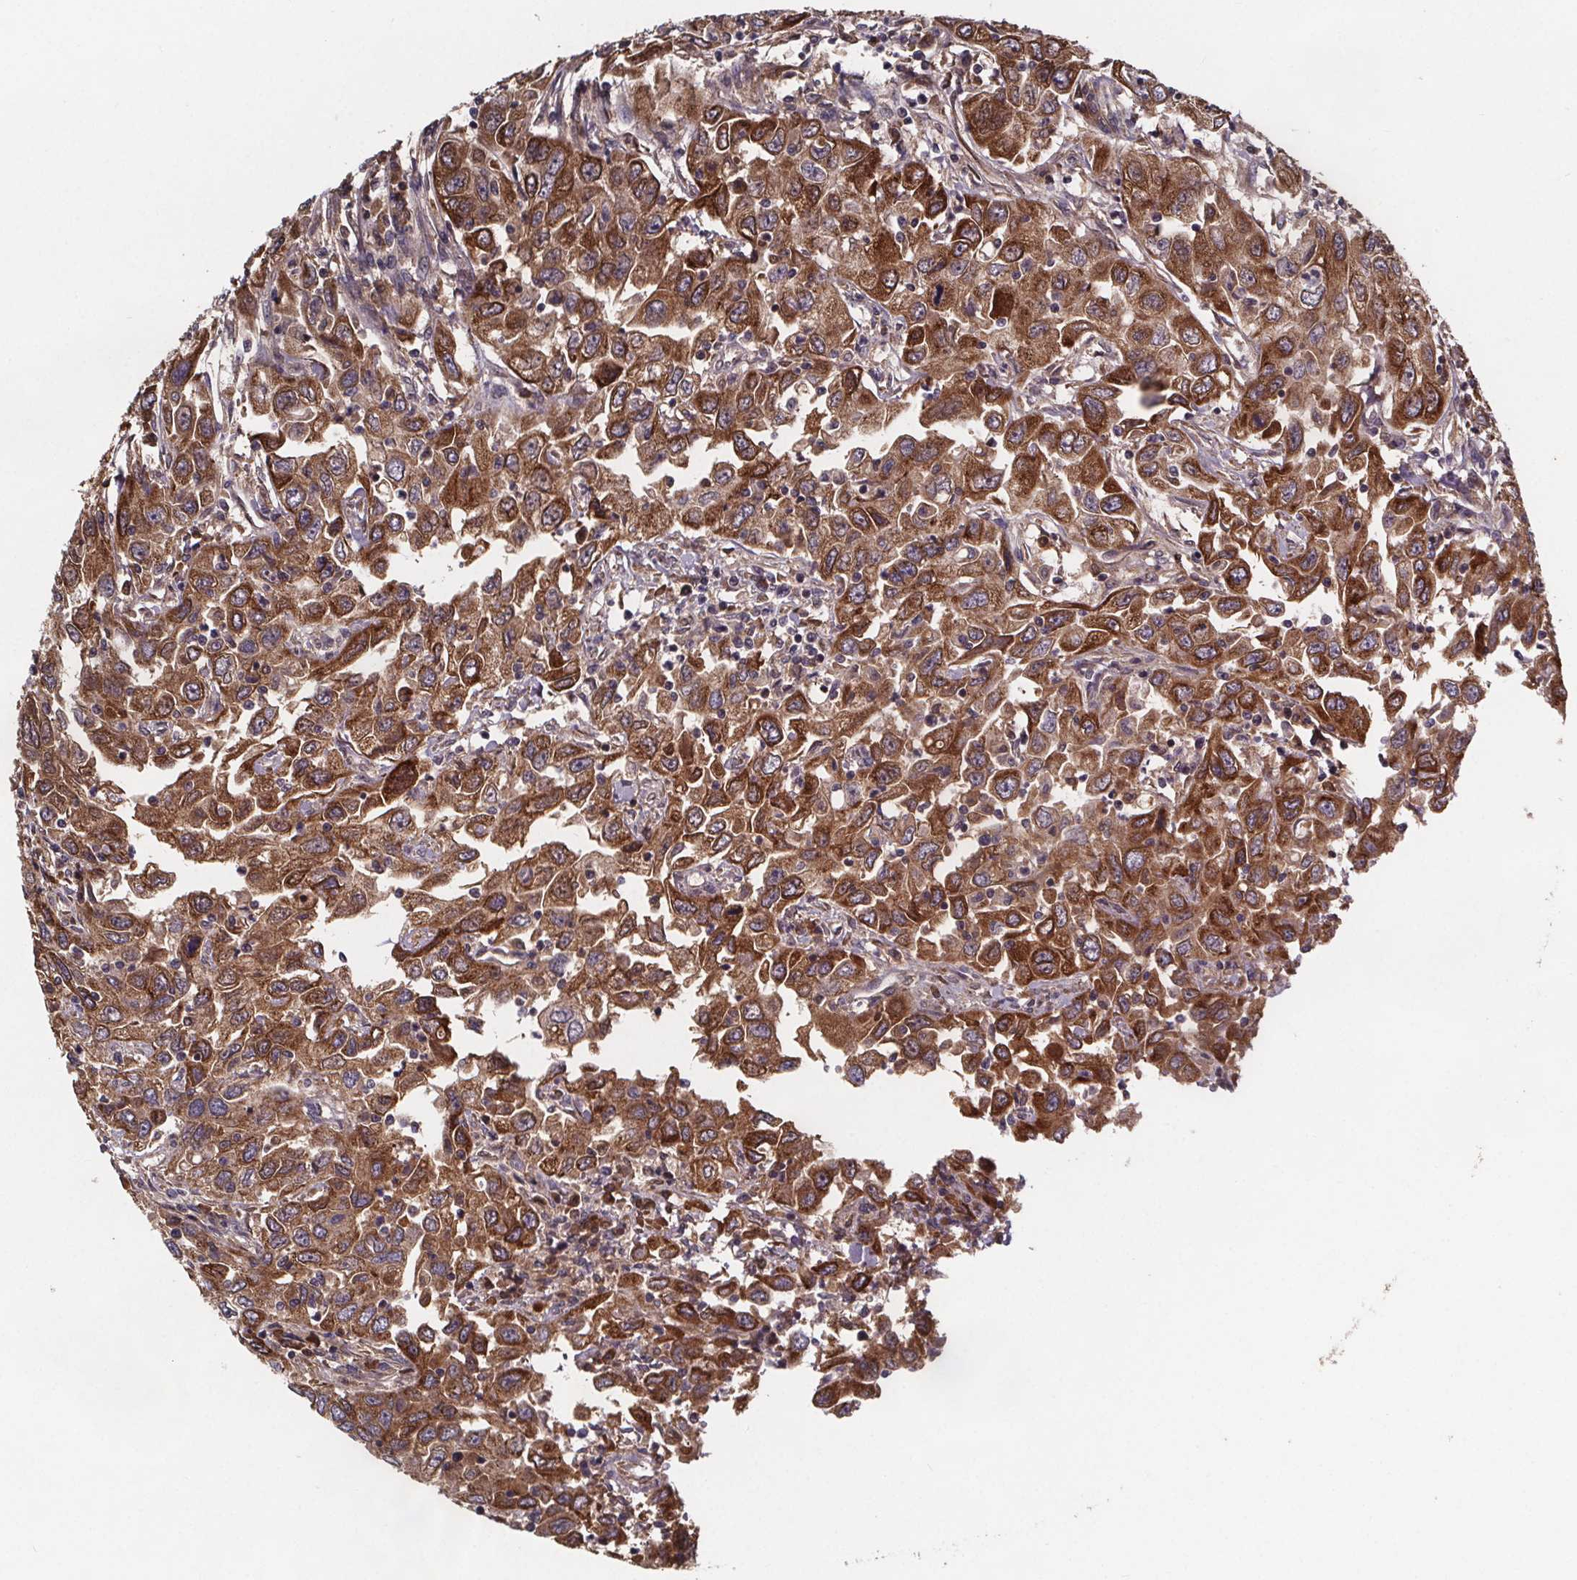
{"staining": {"intensity": "strong", "quantity": ">75%", "location": "cytoplasmic/membranous"}, "tissue": "urothelial cancer", "cell_type": "Tumor cells", "image_type": "cancer", "snomed": [{"axis": "morphology", "description": "Urothelial carcinoma, High grade"}, {"axis": "topography", "description": "Urinary bladder"}], "caption": "Protein staining reveals strong cytoplasmic/membranous expression in about >75% of tumor cells in urothelial cancer.", "gene": "FASTKD3", "patient": {"sex": "male", "age": 76}}